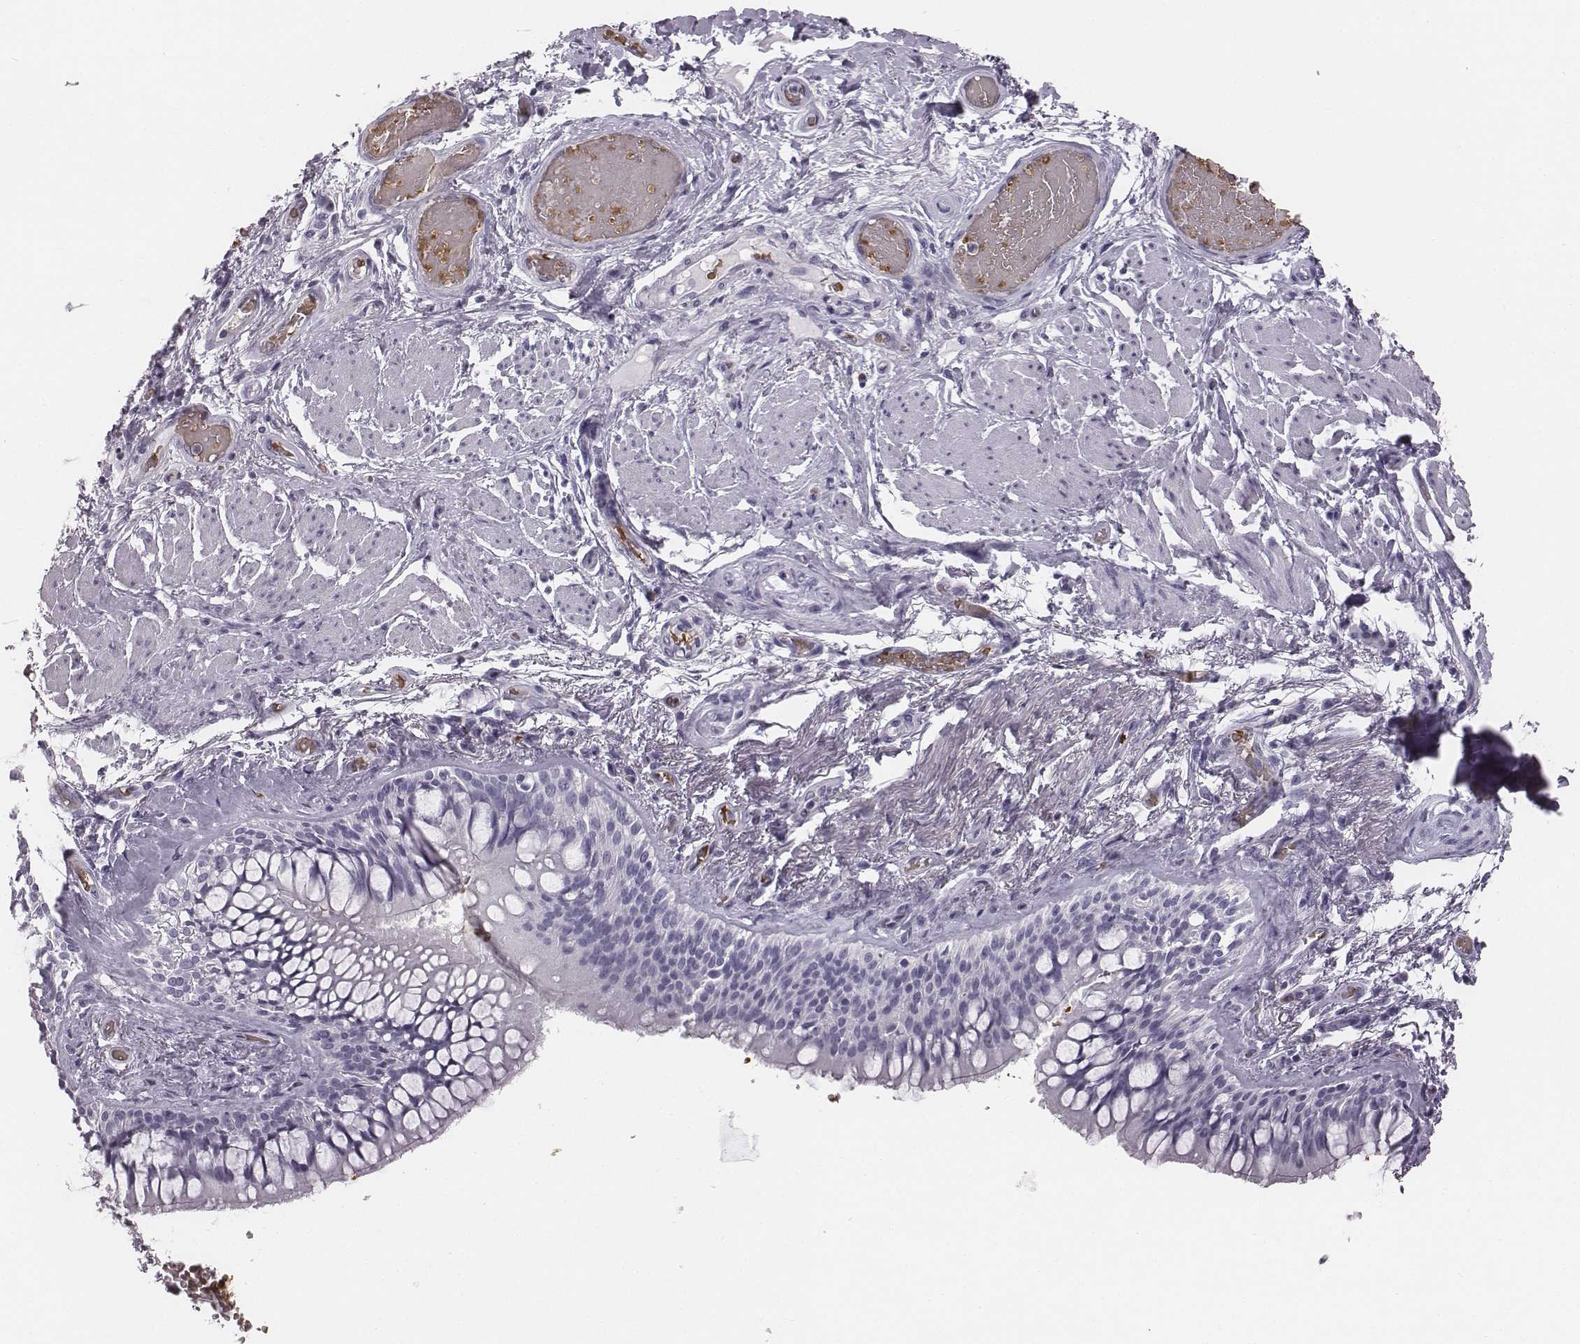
{"staining": {"intensity": "negative", "quantity": "none", "location": "none"}, "tissue": "soft tissue", "cell_type": "Fibroblasts", "image_type": "normal", "snomed": [{"axis": "morphology", "description": "Normal tissue, NOS"}, {"axis": "topography", "description": "Cartilage tissue"}, {"axis": "topography", "description": "Bronchus"}], "caption": "This is a histopathology image of IHC staining of normal soft tissue, which shows no positivity in fibroblasts. The staining was performed using DAB to visualize the protein expression in brown, while the nuclei were stained in blue with hematoxylin (Magnification: 20x).", "gene": "HBZ", "patient": {"sex": "male", "age": 64}}